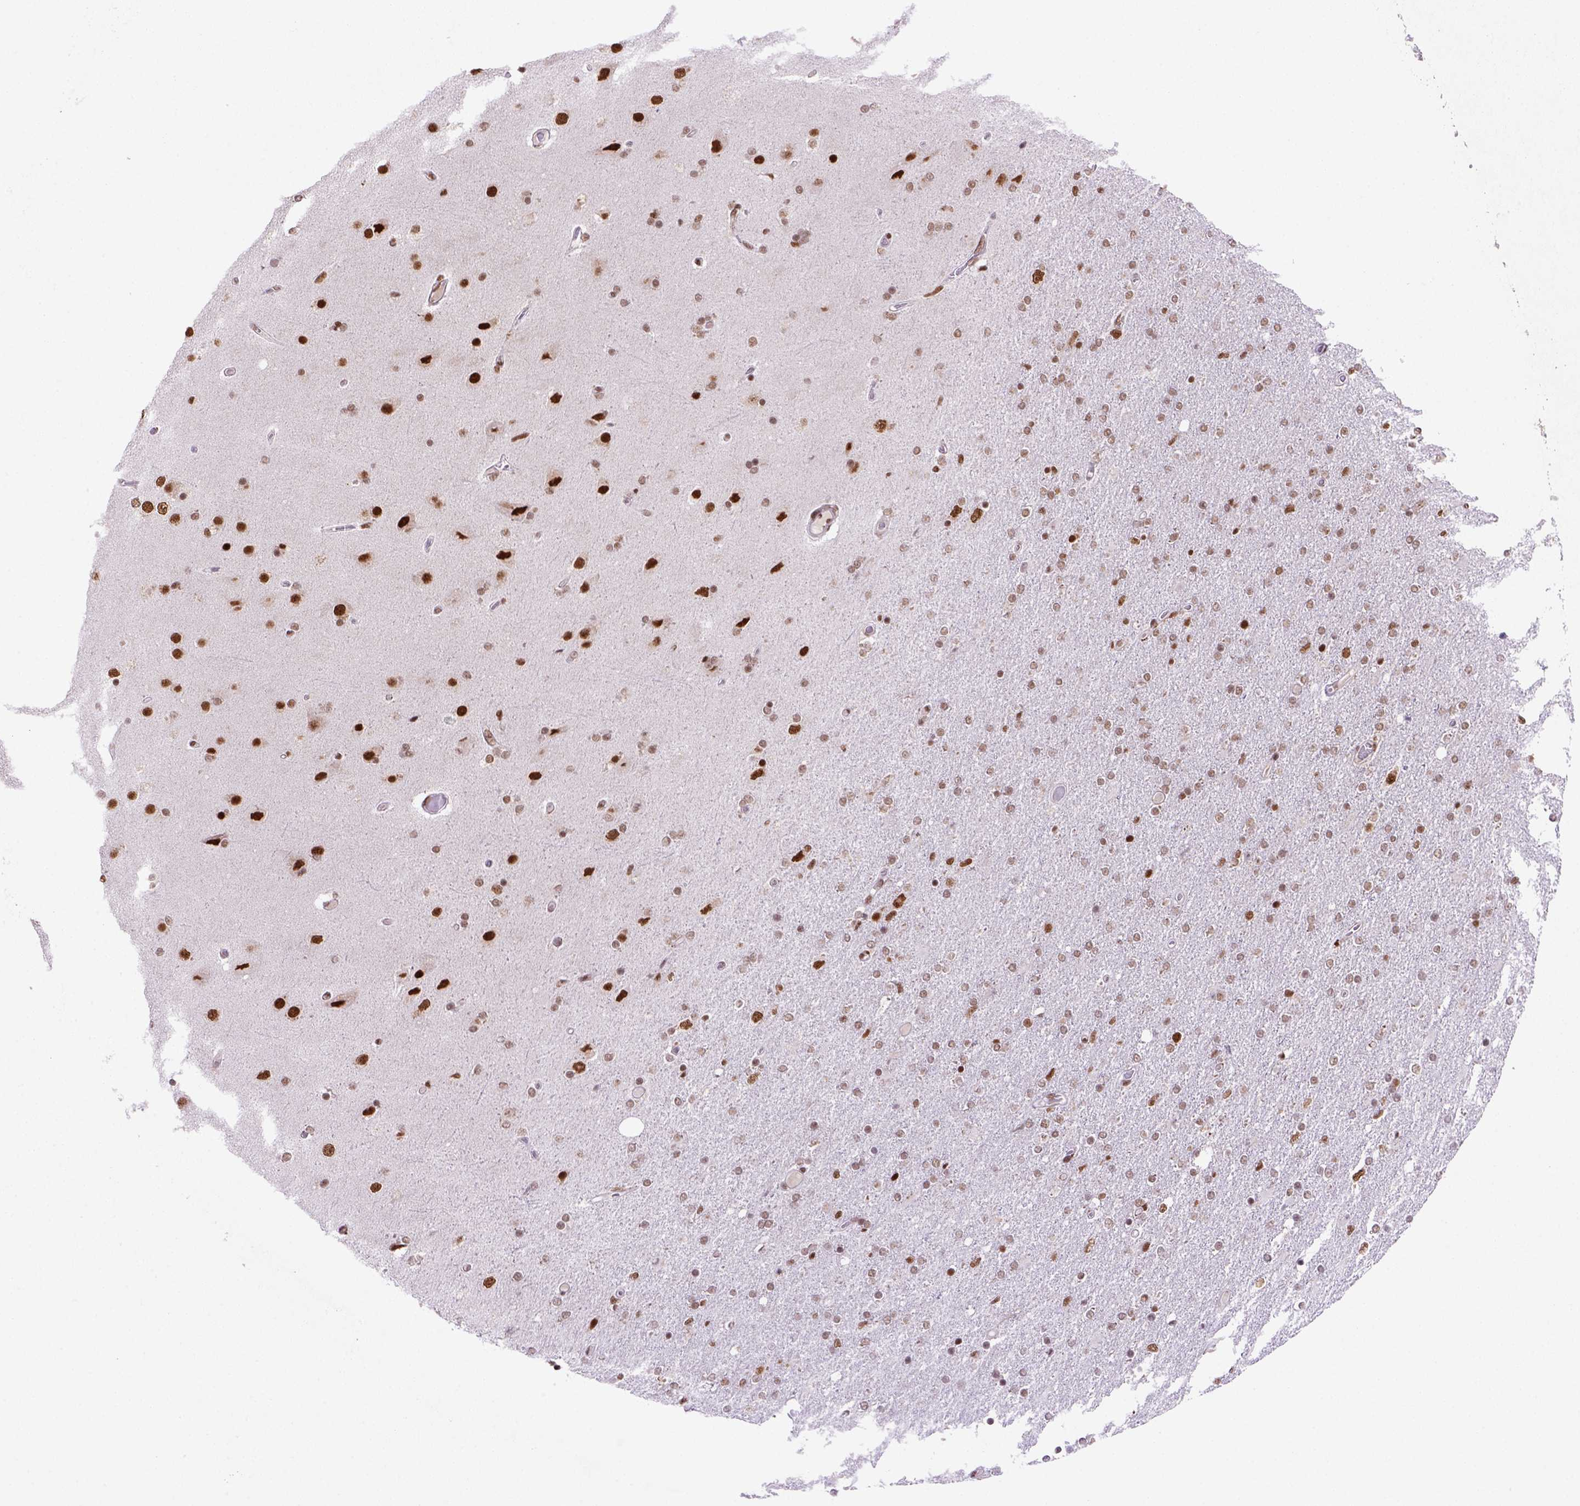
{"staining": {"intensity": "moderate", "quantity": ">75%", "location": "nuclear"}, "tissue": "glioma", "cell_type": "Tumor cells", "image_type": "cancer", "snomed": [{"axis": "morphology", "description": "Glioma, malignant, High grade"}, {"axis": "topography", "description": "Cerebral cortex"}], "caption": "Malignant glioma (high-grade) stained with a protein marker displays moderate staining in tumor cells.", "gene": "NSMCE2", "patient": {"sex": "male", "age": 70}}